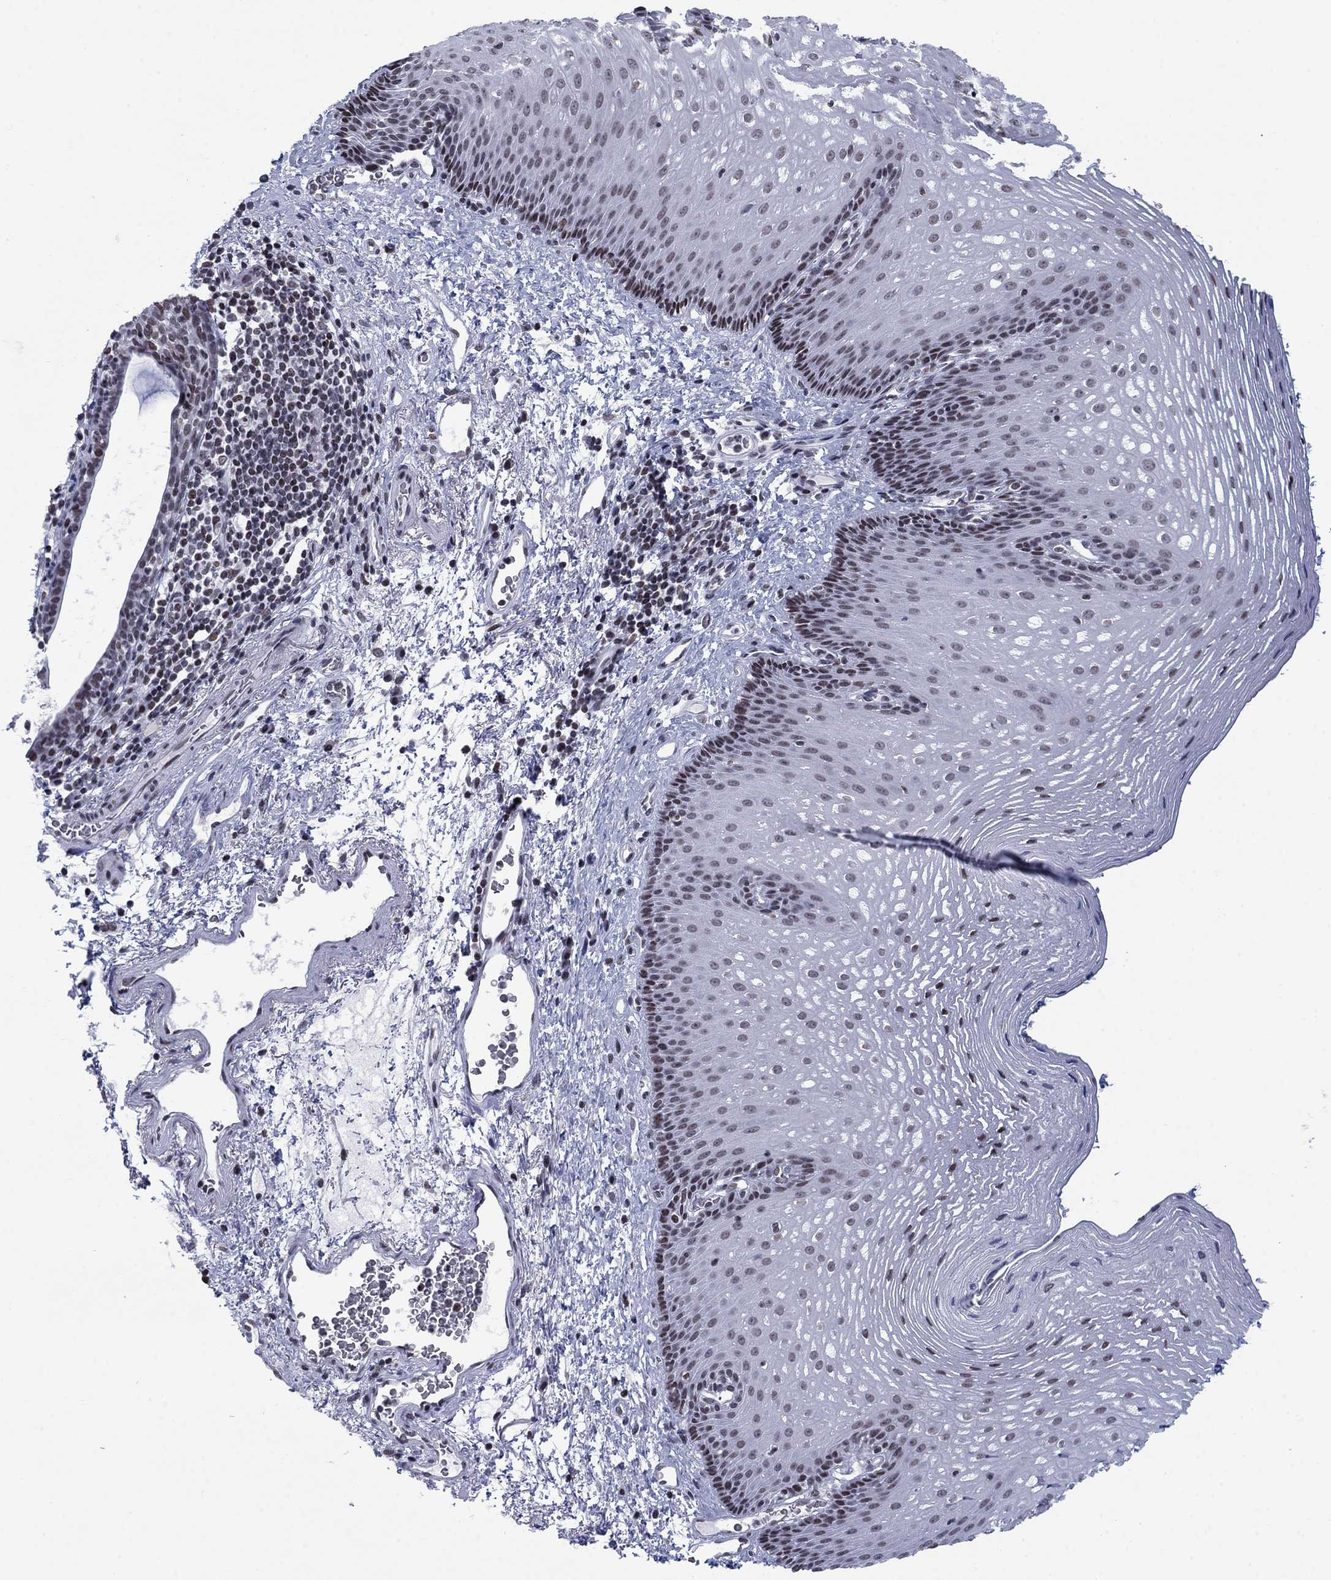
{"staining": {"intensity": "moderate", "quantity": "<25%", "location": "nuclear"}, "tissue": "esophagus", "cell_type": "Squamous epithelial cells", "image_type": "normal", "snomed": [{"axis": "morphology", "description": "Normal tissue, NOS"}, {"axis": "topography", "description": "Esophagus"}], "caption": "Brown immunohistochemical staining in benign esophagus demonstrates moderate nuclear expression in about <25% of squamous epithelial cells.", "gene": "NPAS3", "patient": {"sex": "male", "age": 76}}